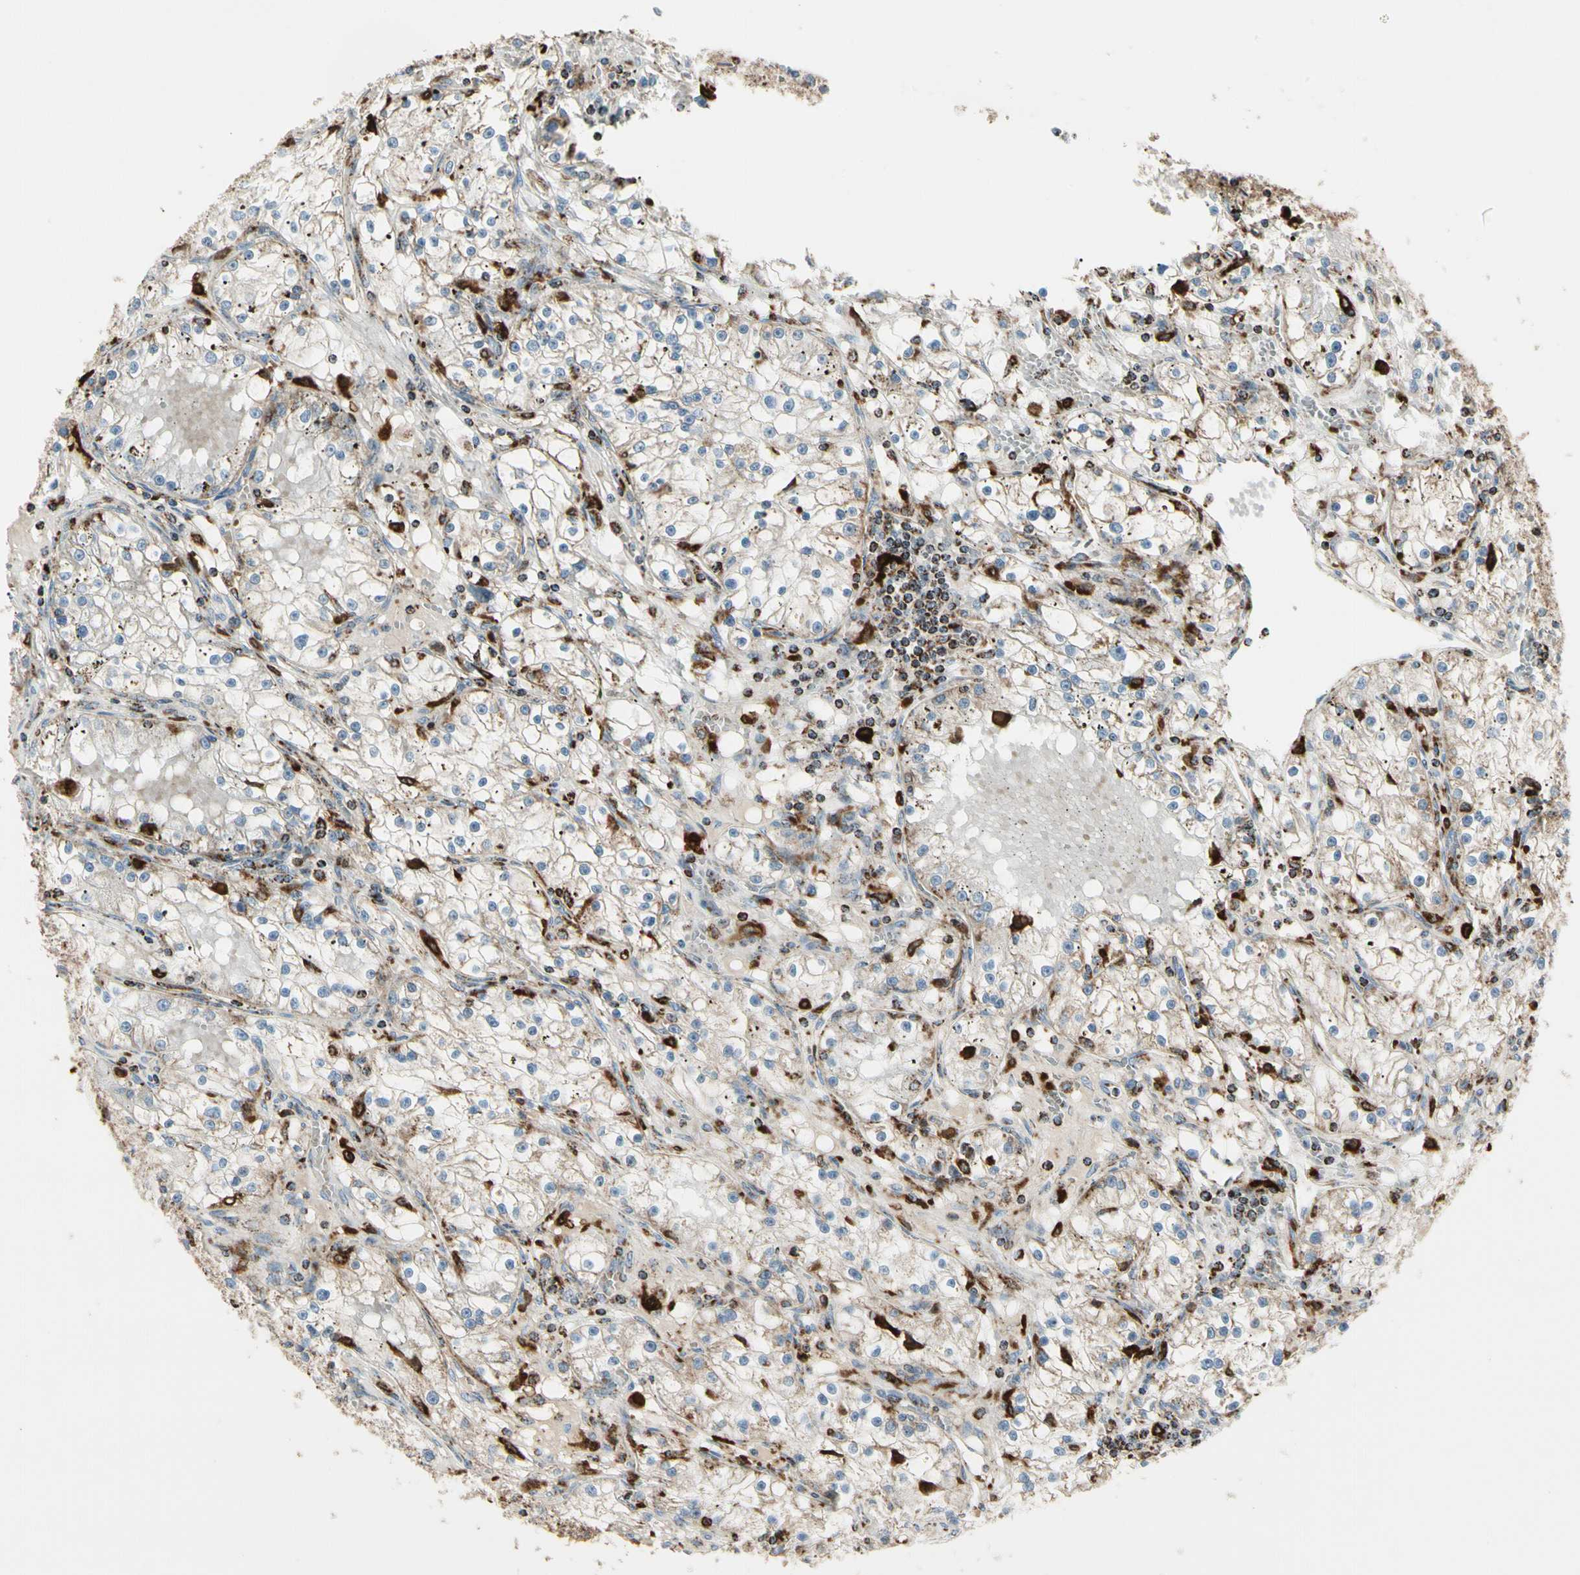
{"staining": {"intensity": "weak", "quantity": "25%-75%", "location": "cytoplasmic/membranous"}, "tissue": "renal cancer", "cell_type": "Tumor cells", "image_type": "cancer", "snomed": [{"axis": "morphology", "description": "Adenocarcinoma, NOS"}, {"axis": "topography", "description": "Kidney"}], "caption": "IHC staining of adenocarcinoma (renal), which exhibits low levels of weak cytoplasmic/membranous expression in about 25%-75% of tumor cells indicating weak cytoplasmic/membranous protein staining. The staining was performed using DAB (3,3'-diaminobenzidine) (brown) for protein detection and nuclei were counterstained in hematoxylin (blue).", "gene": "ME2", "patient": {"sex": "male", "age": 56}}